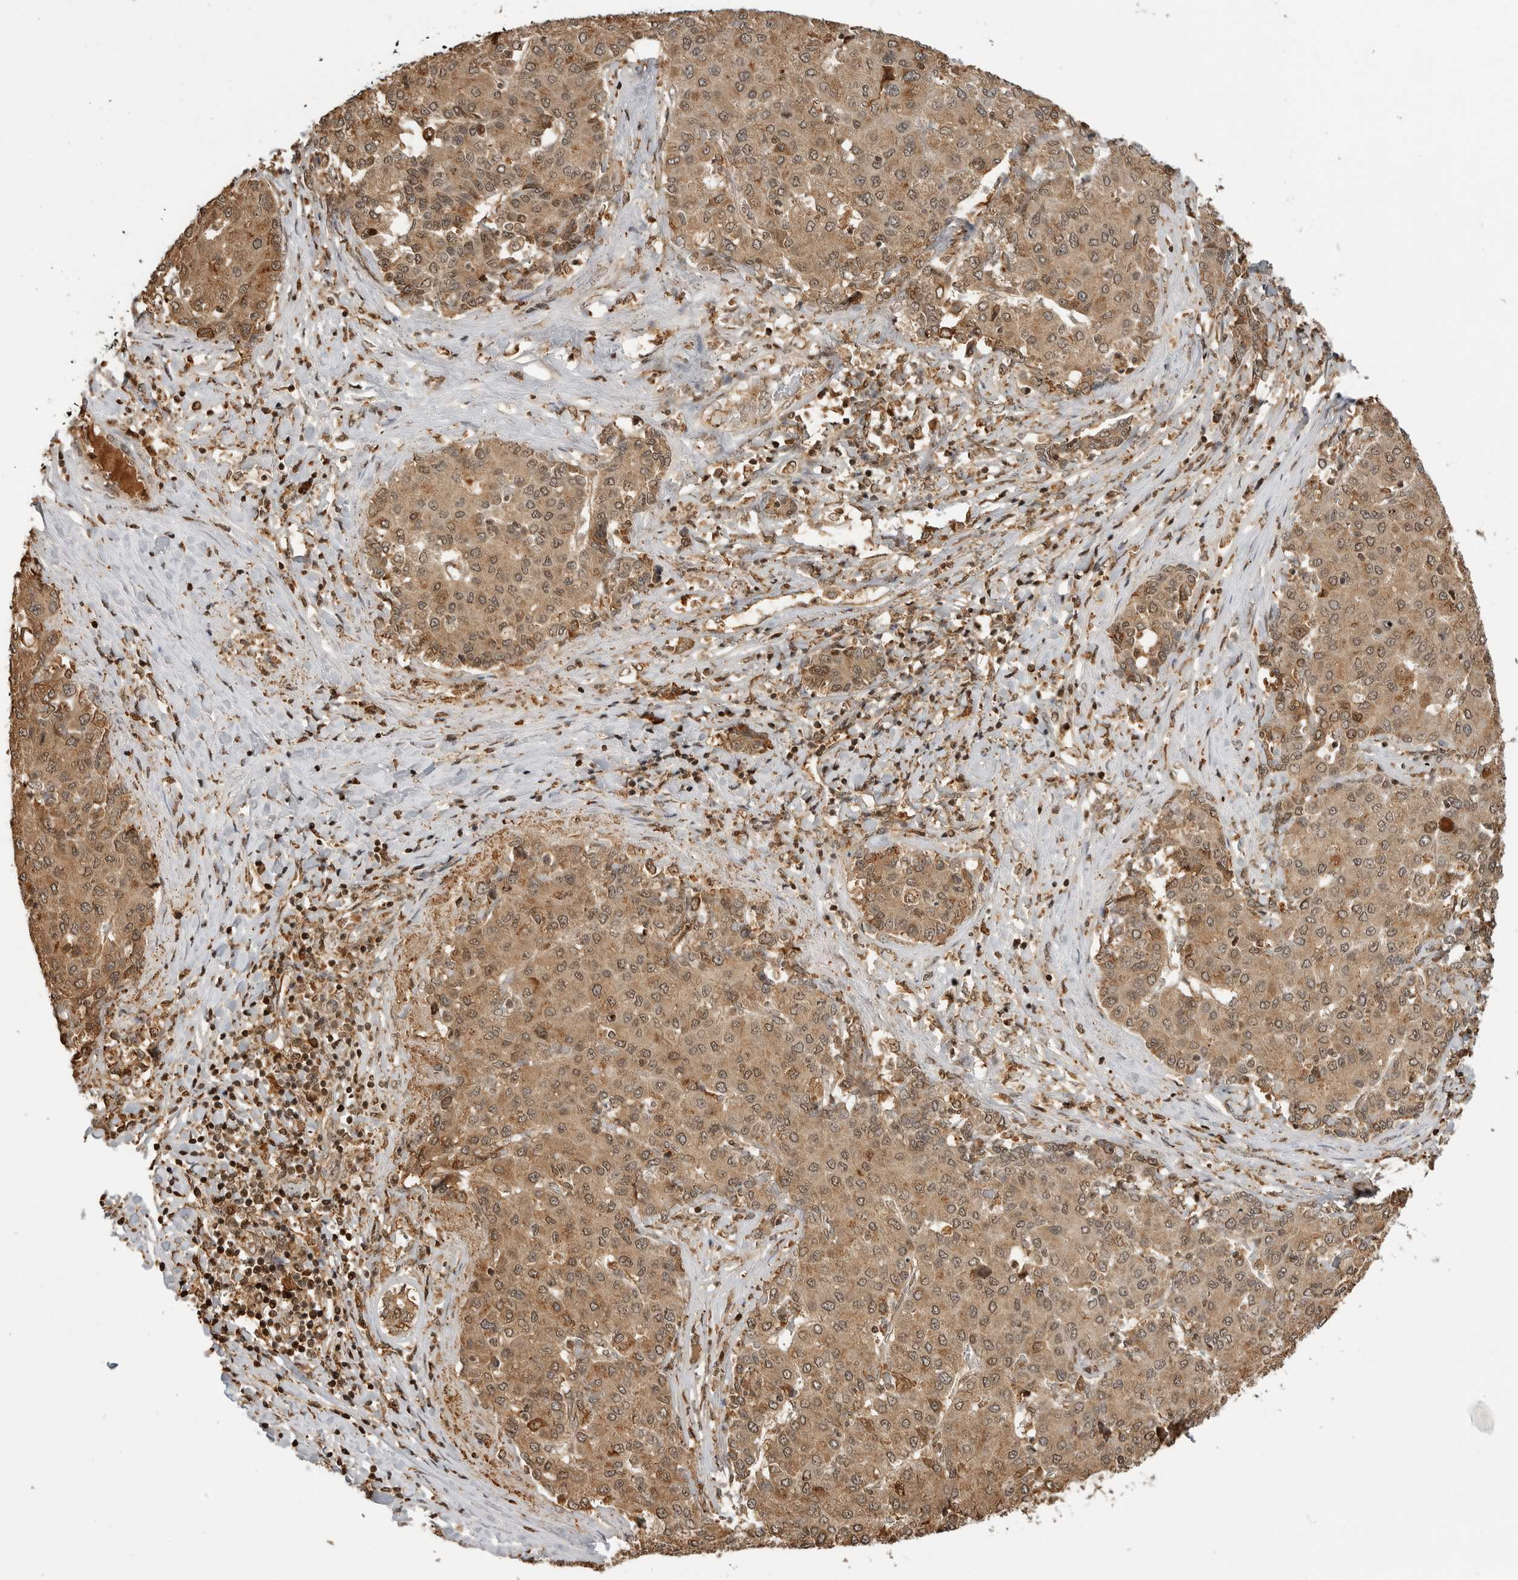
{"staining": {"intensity": "moderate", "quantity": ">75%", "location": "cytoplasmic/membranous,nuclear"}, "tissue": "liver cancer", "cell_type": "Tumor cells", "image_type": "cancer", "snomed": [{"axis": "morphology", "description": "Carcinoma, Hepatocellular, NOS"}, {"axis": "topography", "description": "Liver"}], "caption": "Immunohistochemistry histopathology image of liver cancer stained for a protein (brown), which demonstrates medium levels of moderate cytoplasmic/membranous and nuclear expression in about >75% of tumor cells.", "gene": "BMP2K", "patient": {"sex": "male", "age": 65}}